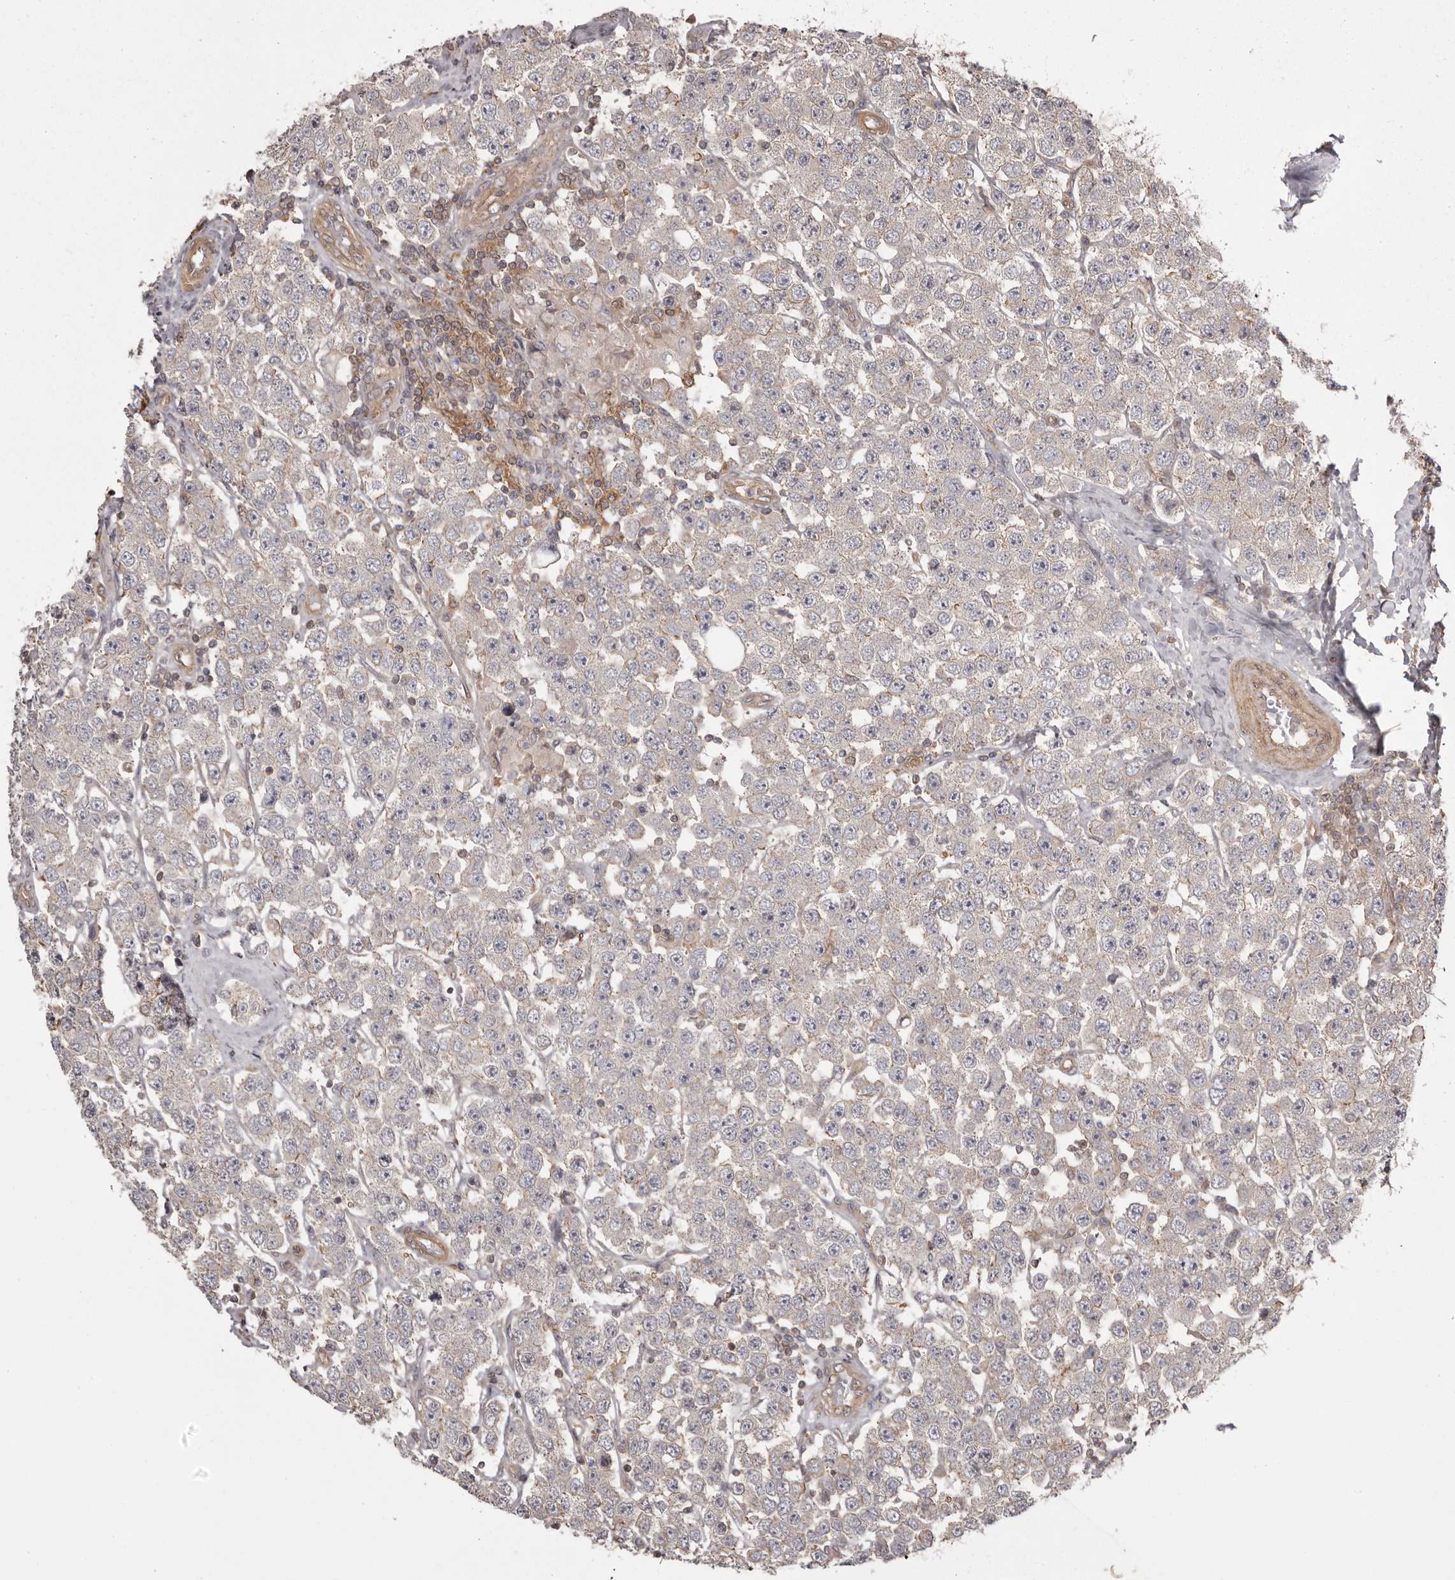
{"staining": {"intensity": "negative", "quantity": "none", "location": "none"}, "tissue": "testis cancer", "cell_type": "Tumor cells", "image_type": "cancer", "snomed": [{"axis": "morphology", "description": "Seminoma, NOS"}, {"axis": "topography", "description": "Testis"}], "caption": "DAB immunohistochemical staining of testis seminoma demonstrates no significant staining in tumor cells.", "gene": "NFKBIA", "patient": {"sex": "male", "age": 28}}